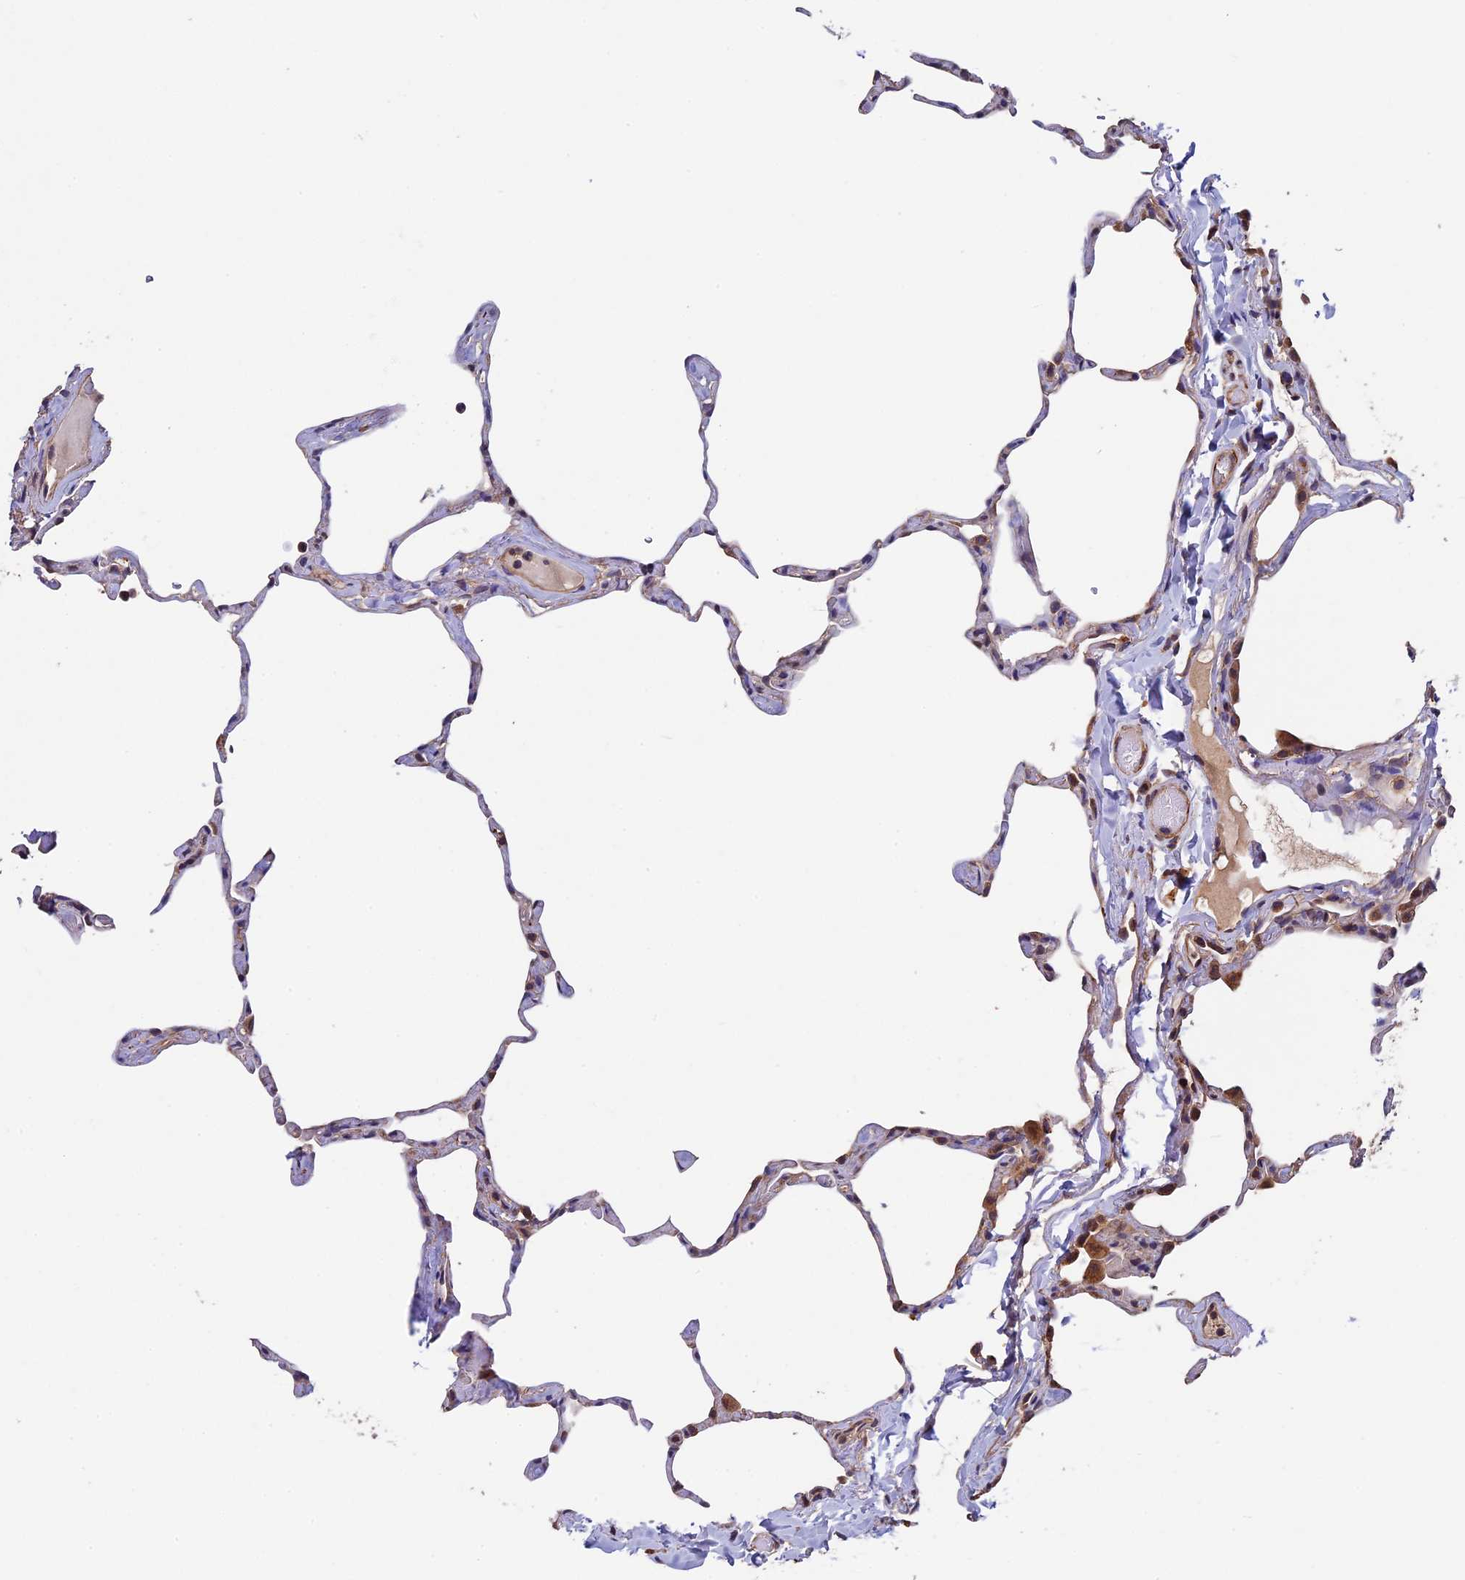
{"staining": {"intensity": "negative", "quantity": "none", "location": "none"}, "tissue": "lung", "cell_type": "Alveolar cells", "image_type": "normal", "snomed": [{"axis": "morphology", "description": "Normal tissue, NOS"}, {"axis": "topography", "description": "Lung"}], "caption": "A high-resolution histopathology image shows immunohistochemistry staining of unremarkable lung, which shows no significant positivity in alveolar cells.", "gene": "SLC9A5", "patient": {"sex": "male", "age": 65}}